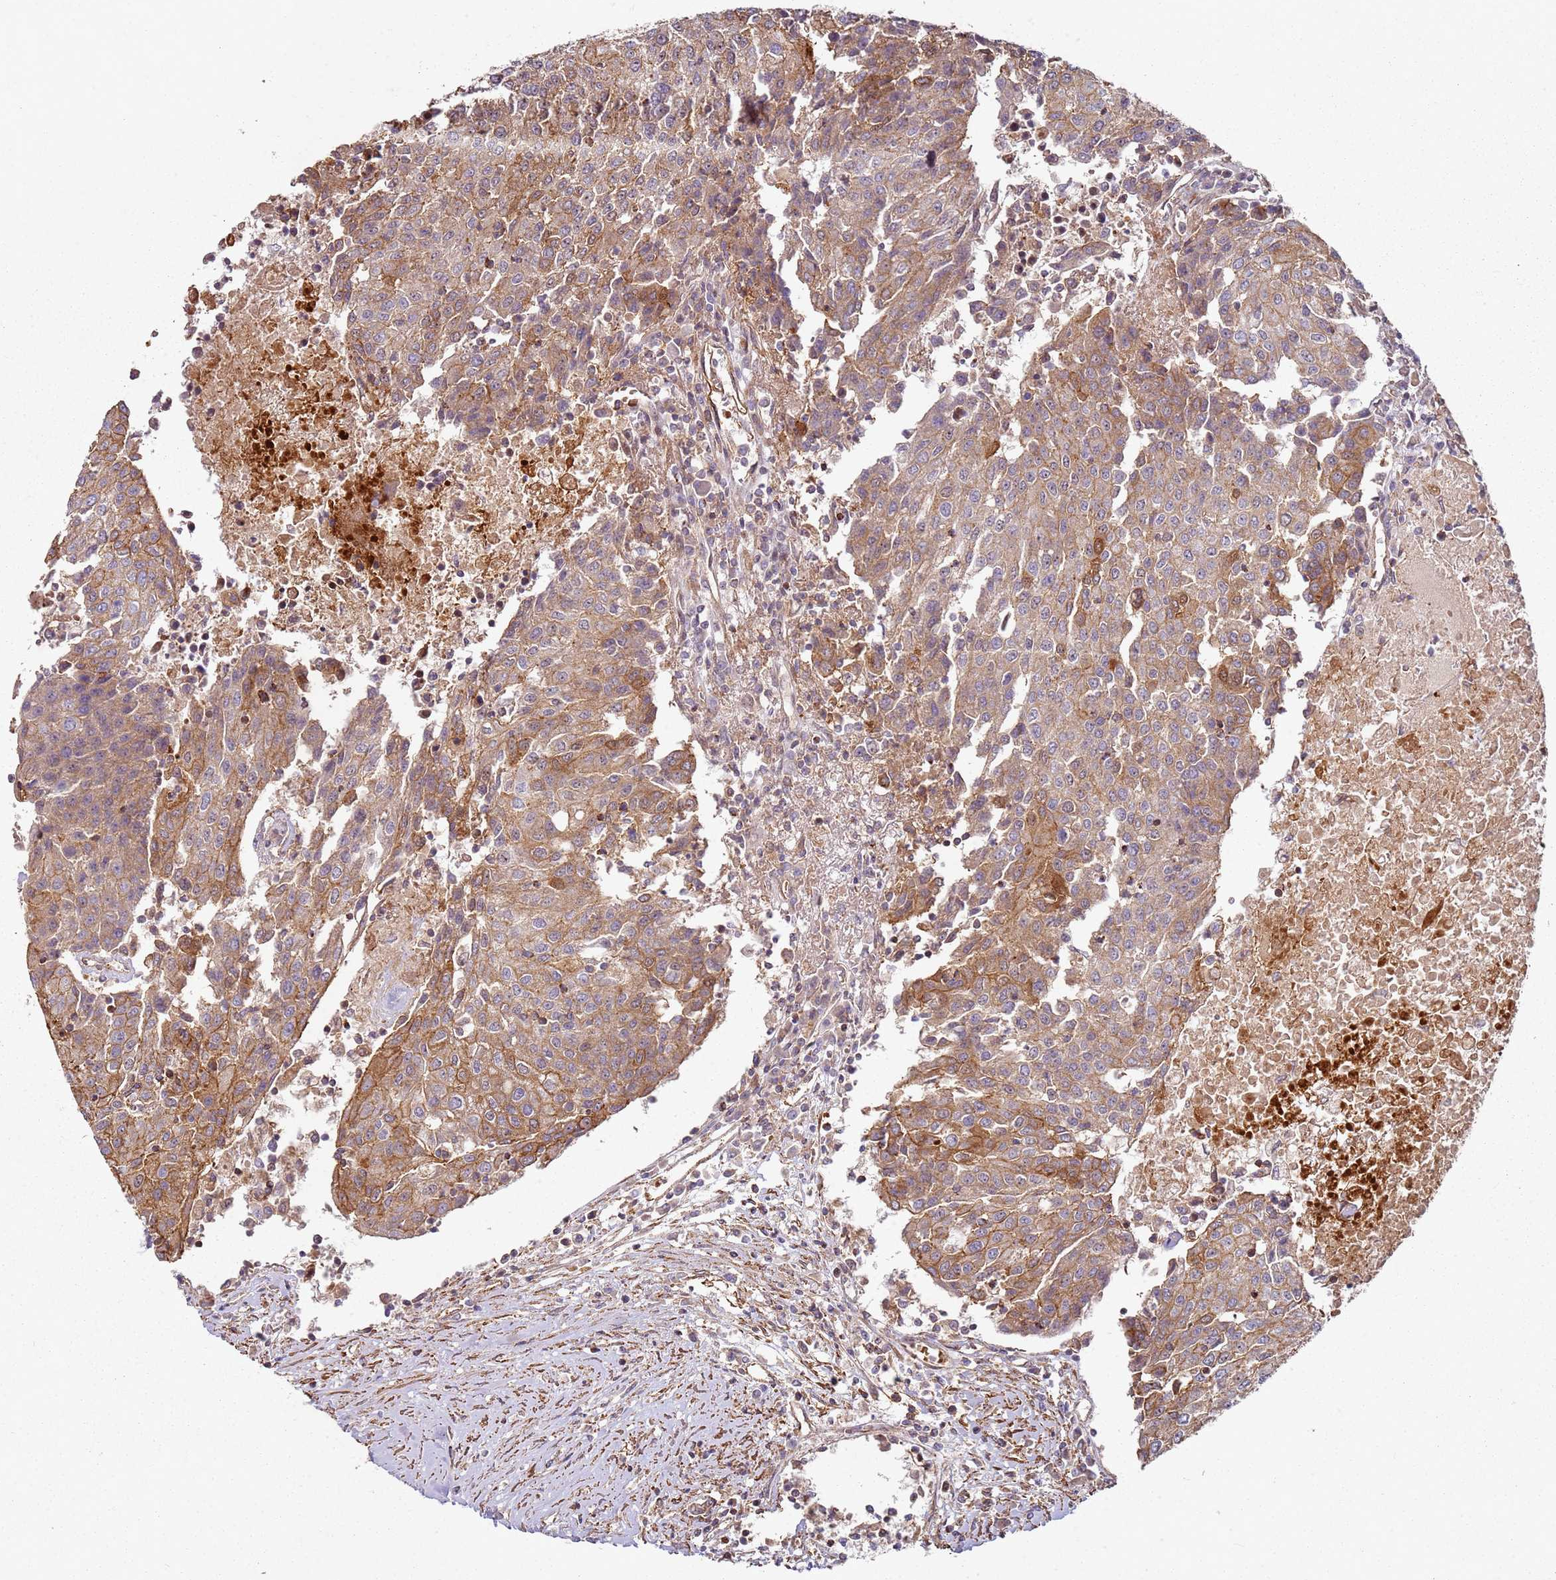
{"staining": {"intensity": "moderate", "quantity": ">75%", "location": "cytoplasmic/membranous"}, "tissue": "urothelial cancer", "cell_type": "Tumor cells", "image_type": "cancer", "snomed": [{"axis": "morphology", "description": "Urothelial carcinoma, High grade"}, {"axis": "topography", "description": "Urinary bladder"}], "caption": "Immunohistochemical staining of urothelial cancer displays medium levels of moderate cytoplasmic/membranous positivity in approximately >75% of tumor cells.", "gene": "C2CD4B", "patient": {"sex": "female", "age": 85}}